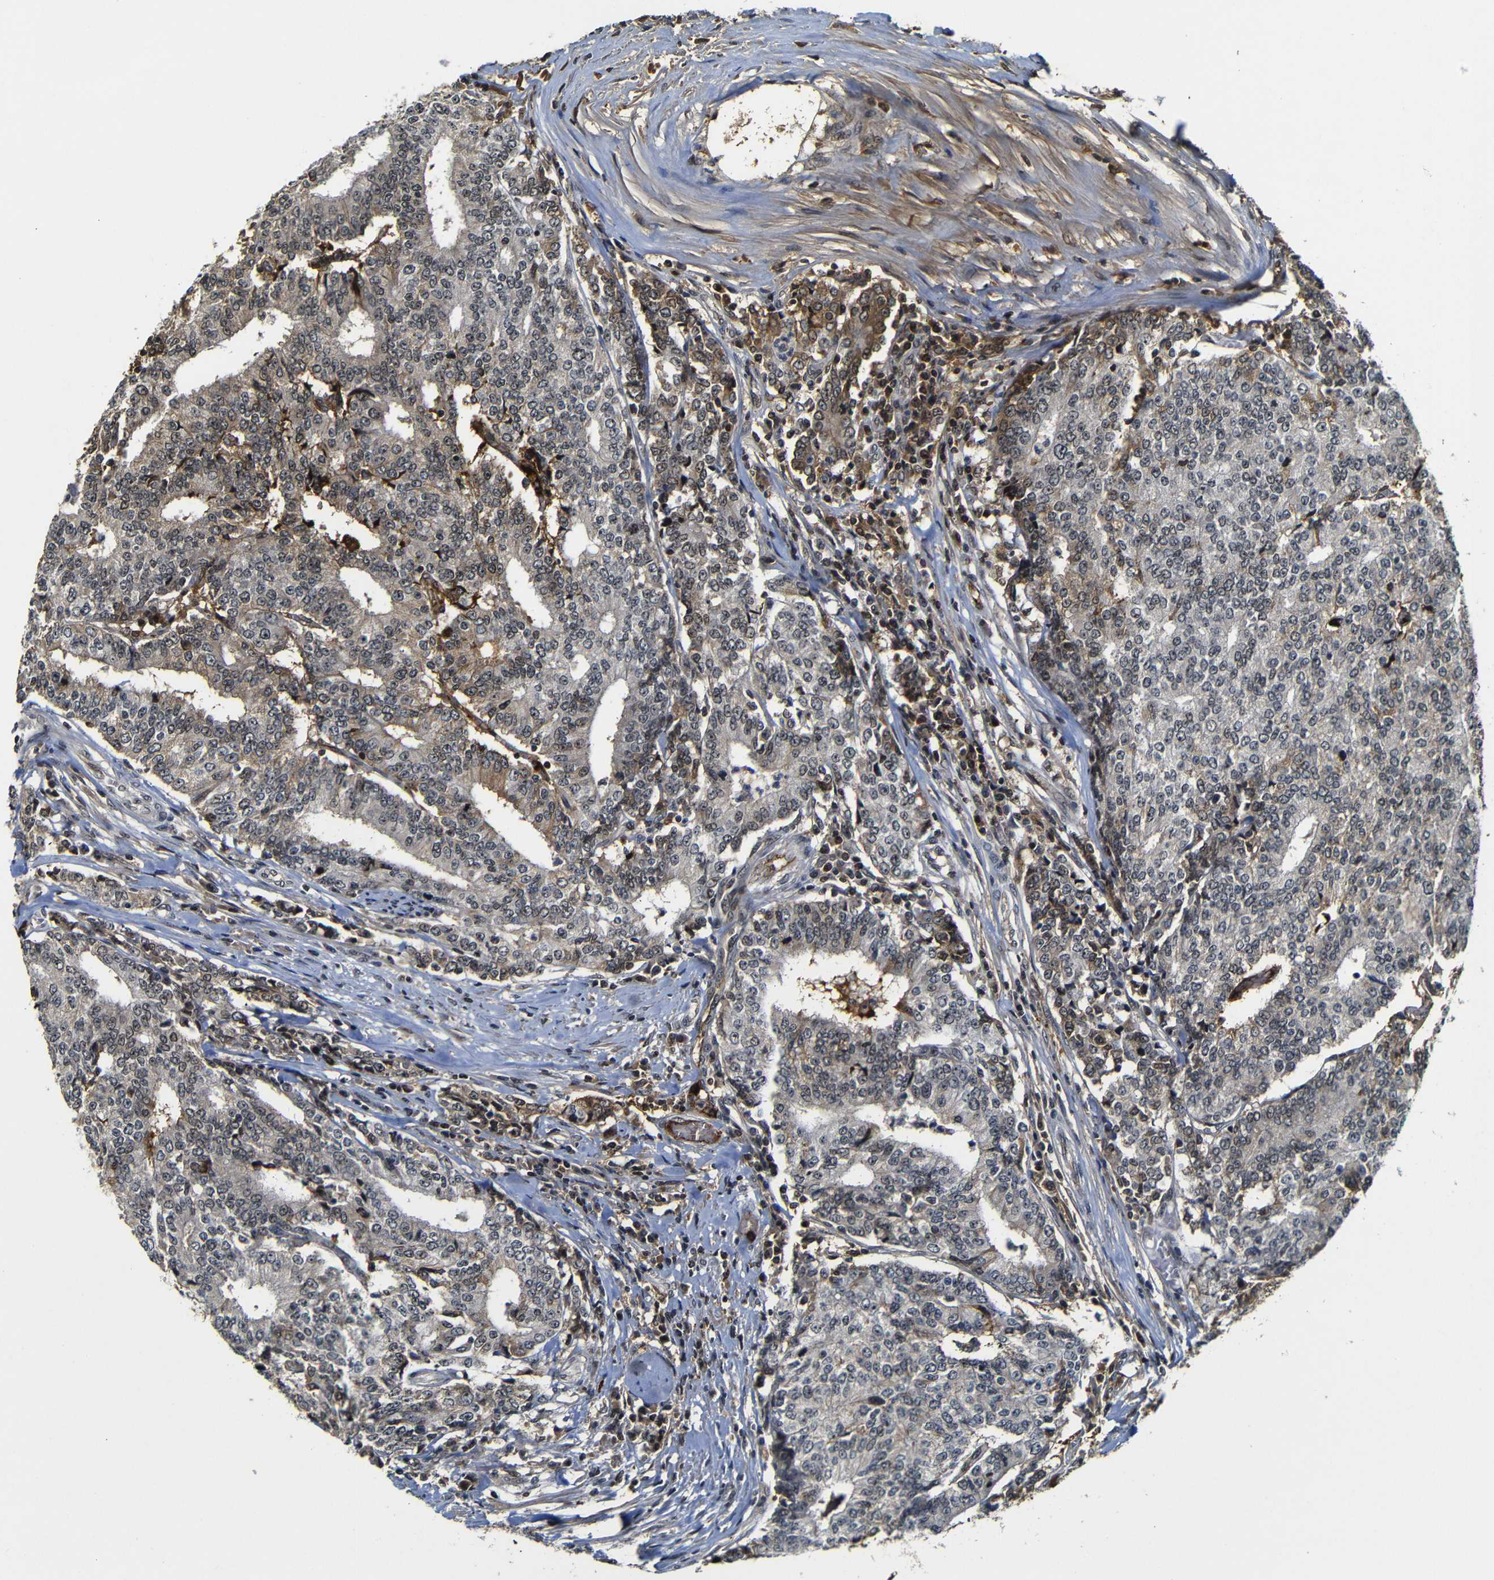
{"staining": {"intensity": "moderate", "quantity": "25%-75%", "location": "cytoplasmic/membranous,nuclear"}, "tissue": "prostate cancer", "cell_type": "Tumor cells", "image_type": "cancer", "snomed": [{"axis": "morphology", "description": "Normal tissue, NOS"}, {"axis": "morphology", "description": "Adenocarcinoma, High grade"}, {"axis": "topography", "description": "Prostate"}, {"axis": "topography", "description": "Seminal veicle"}], "caption": "Prostate adenocarcinoma (high-grade) stained with a brown dye demonstrates moderate cytoplasmic/membranous and nuclear positive expression in approximately 25%-75% of tumor cells.", "gene": "MYC", "patient": {"sex": "male", "age": 55}}